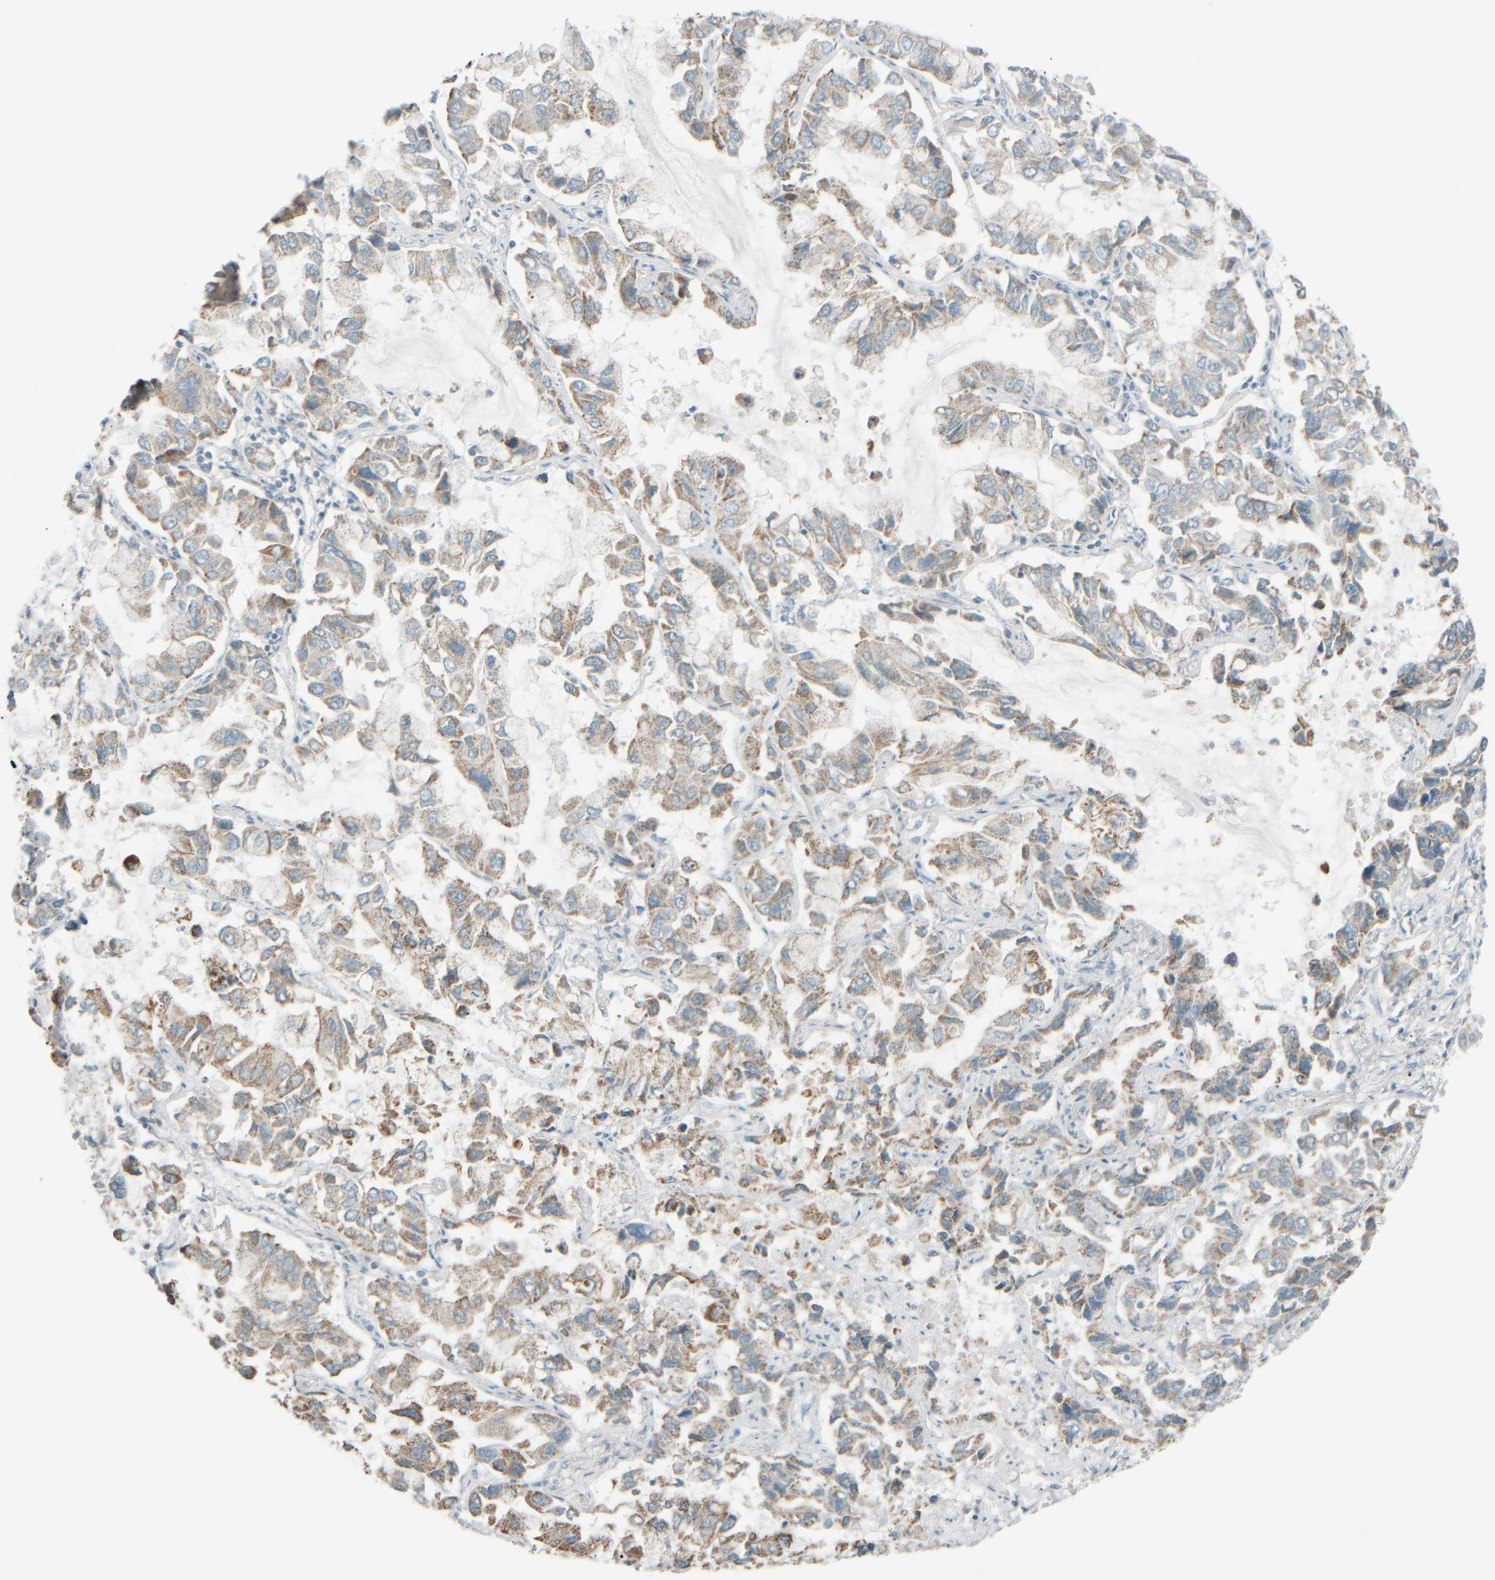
{"staining": {"intensity": "moderate", "quantity": "25%-75%", "location": "cytoplasmic/membranous"}, "tissue": "lung cancer", "cell_type": "Tumor cells", "image_type": "cancer", "snomed": [{"axis": "morphology", "description": "Adenocarcinoma, NOS"}, {"axis": "topography", "description": "Lung"}], "caption": "Human lung adenocarcinoma stained with a brown dye reveals moderate cytoplasmic/membranous positive staining in about 25%-75% of tumor cells.", "gene": "PTGES3L-AARSD1", "patient": {"sex": "male", "age": 64}}